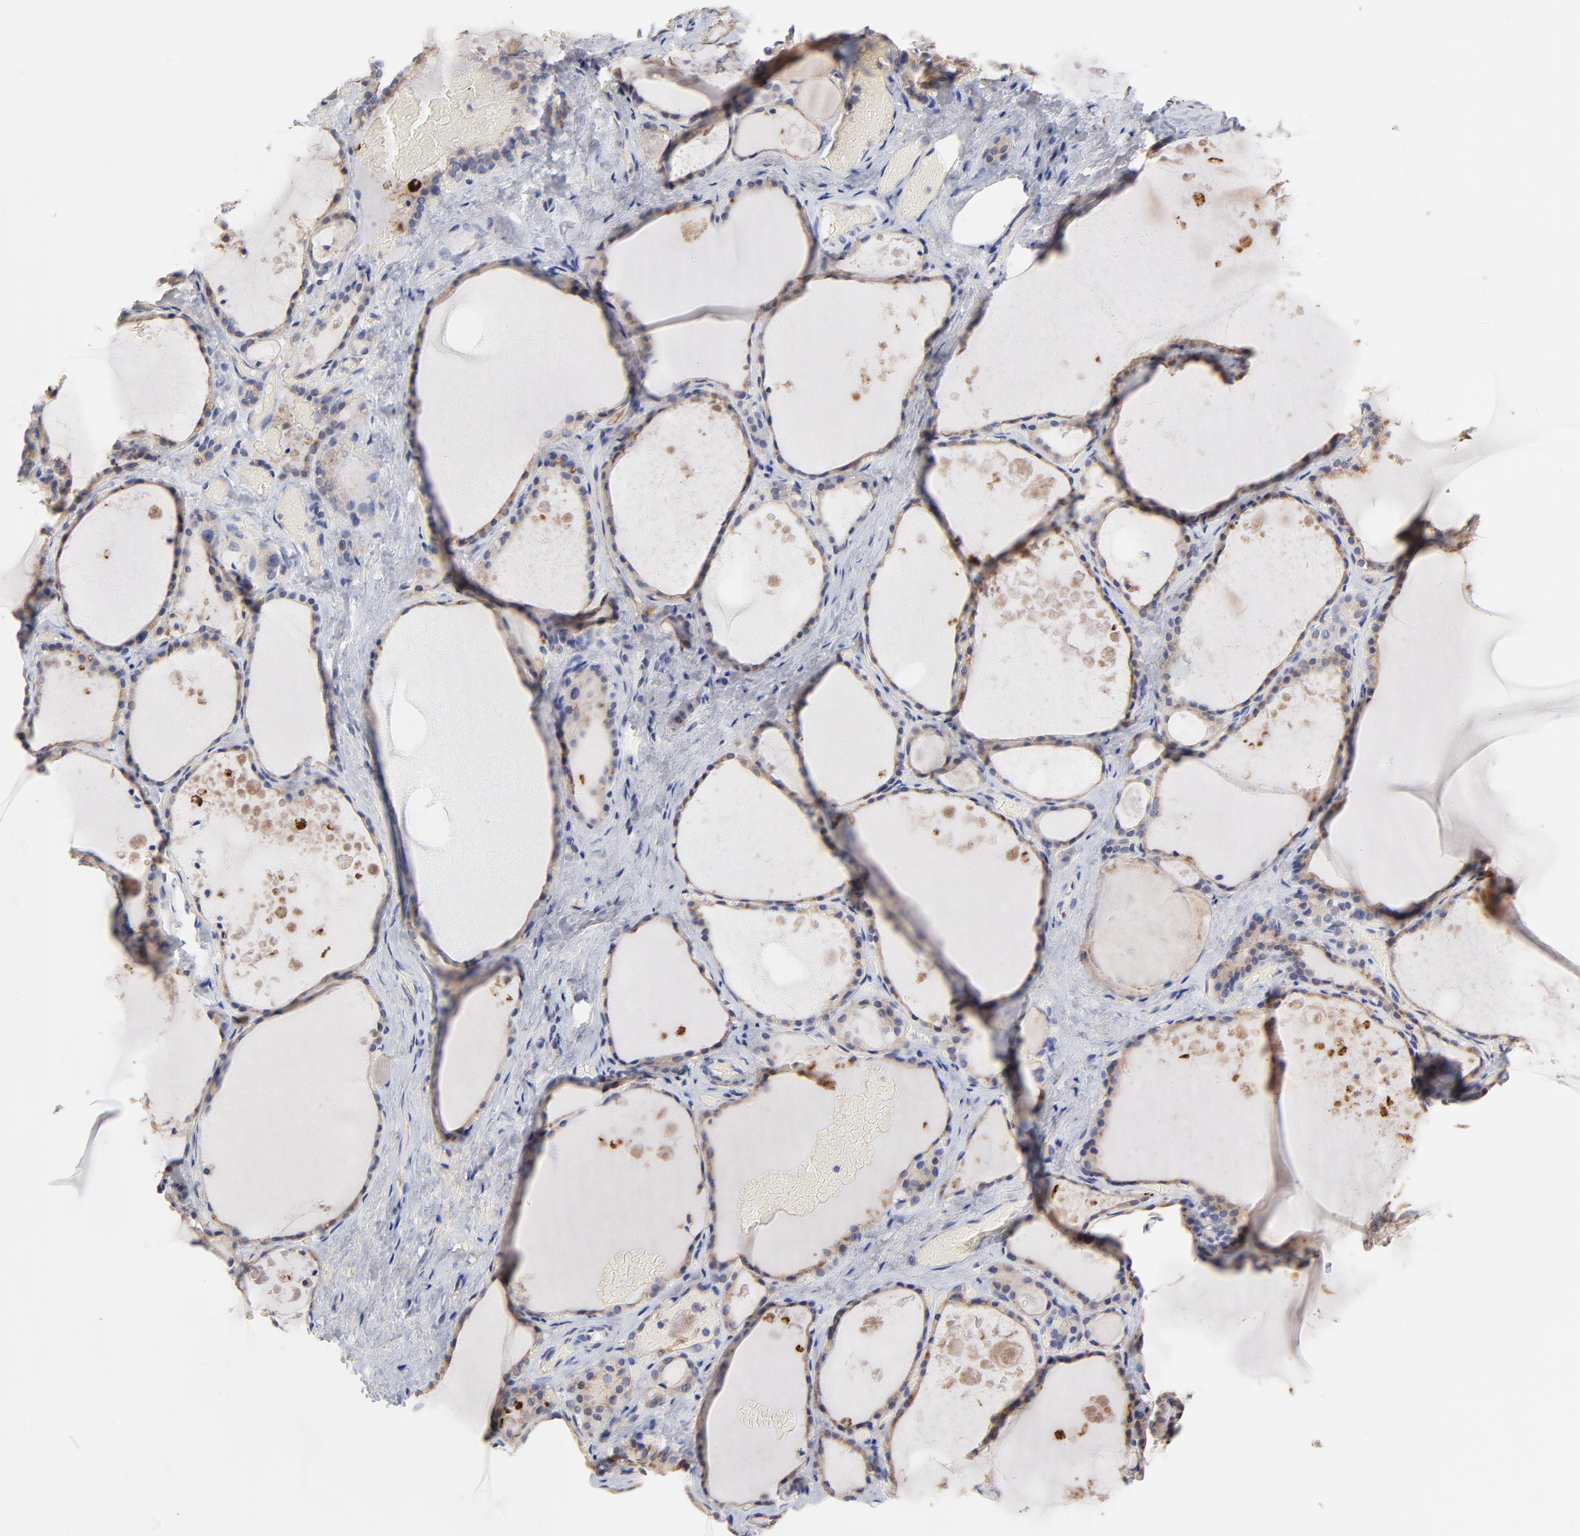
{"staining": {"intensity": "weak", "quantity": ">75%", "location": "cytoplasmic/membranous"}, "tissue": "thyroid gland", "cell_type": "Glandular cells", "image_type": "normal", "snomed": [{"axis": "morphology", "description": "Normal tissue, NOS"}, {"axis": "topography", "description": "Thyroid gland"}], "caption": "Approximately >75% of glandular cells in benign human thyroid gland show weak cytoplasmic/membranous protein staining as visualized by brown immunohistochemical staining.", "gene": "FBXL2", "patient": {"sex": "male", "age": 61}}